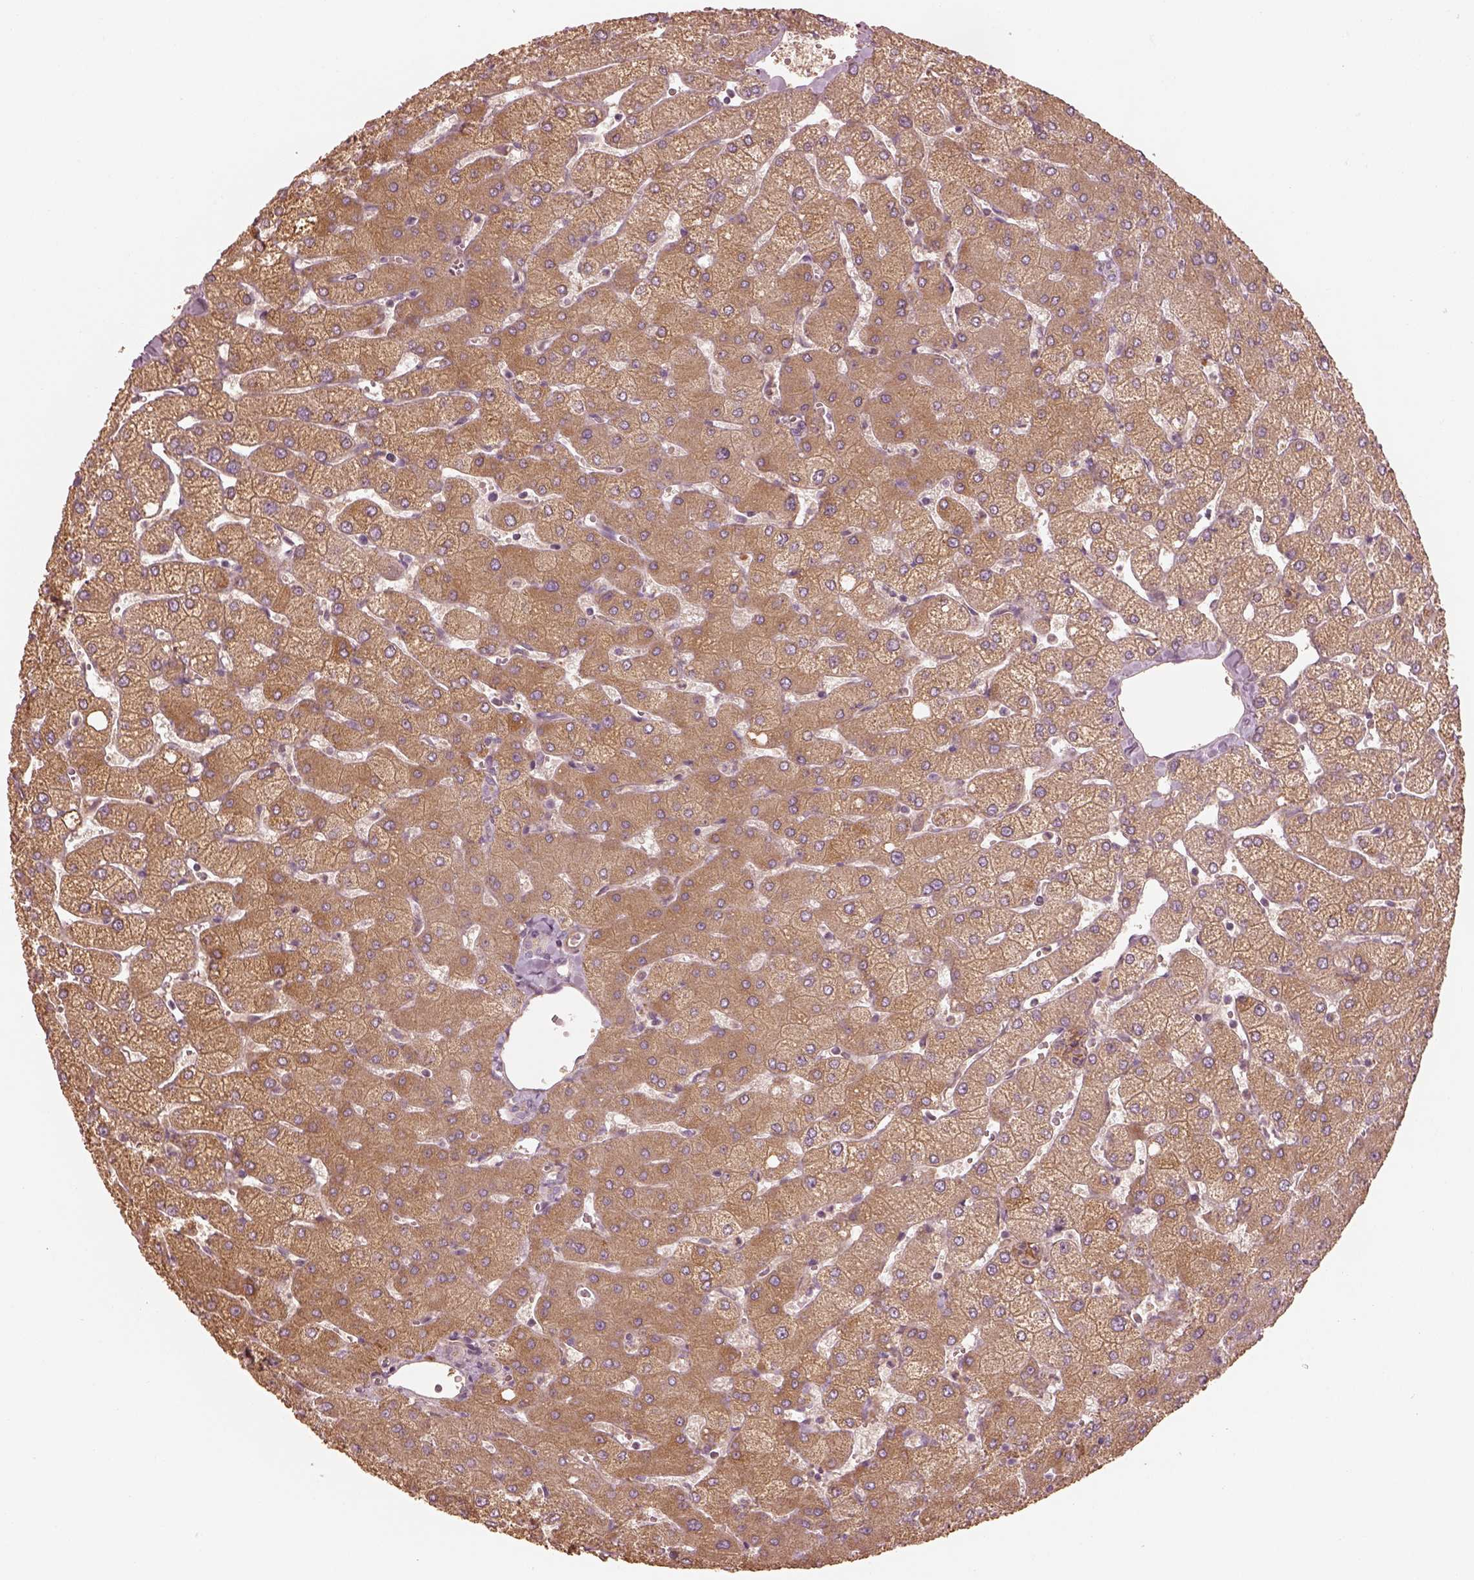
{"staining": {"intensity": "negative", "quantity": "none", "location": "none"}, "tissue": "liver", "cell_type": "Cholangiocytes", "image_type": "normal", "snomed": [{"axis": "morphology", "description": "Normal tissue, NOS"}, {"axis": "topography", "description": "Liver"}], "caption": "Immunohistochemistry (IHC) of unremarkable human liver shows no expression in cholangiocytes. (Stains: DAB (3,3'-diaminobenzidine) immunohistochemistry (IHC) with hematoxylin counter stain, Microscopy: brightfield microscopy at high magnification).", "gene": "OTOGL", "patient": {"sex": "female", "age": 54}}